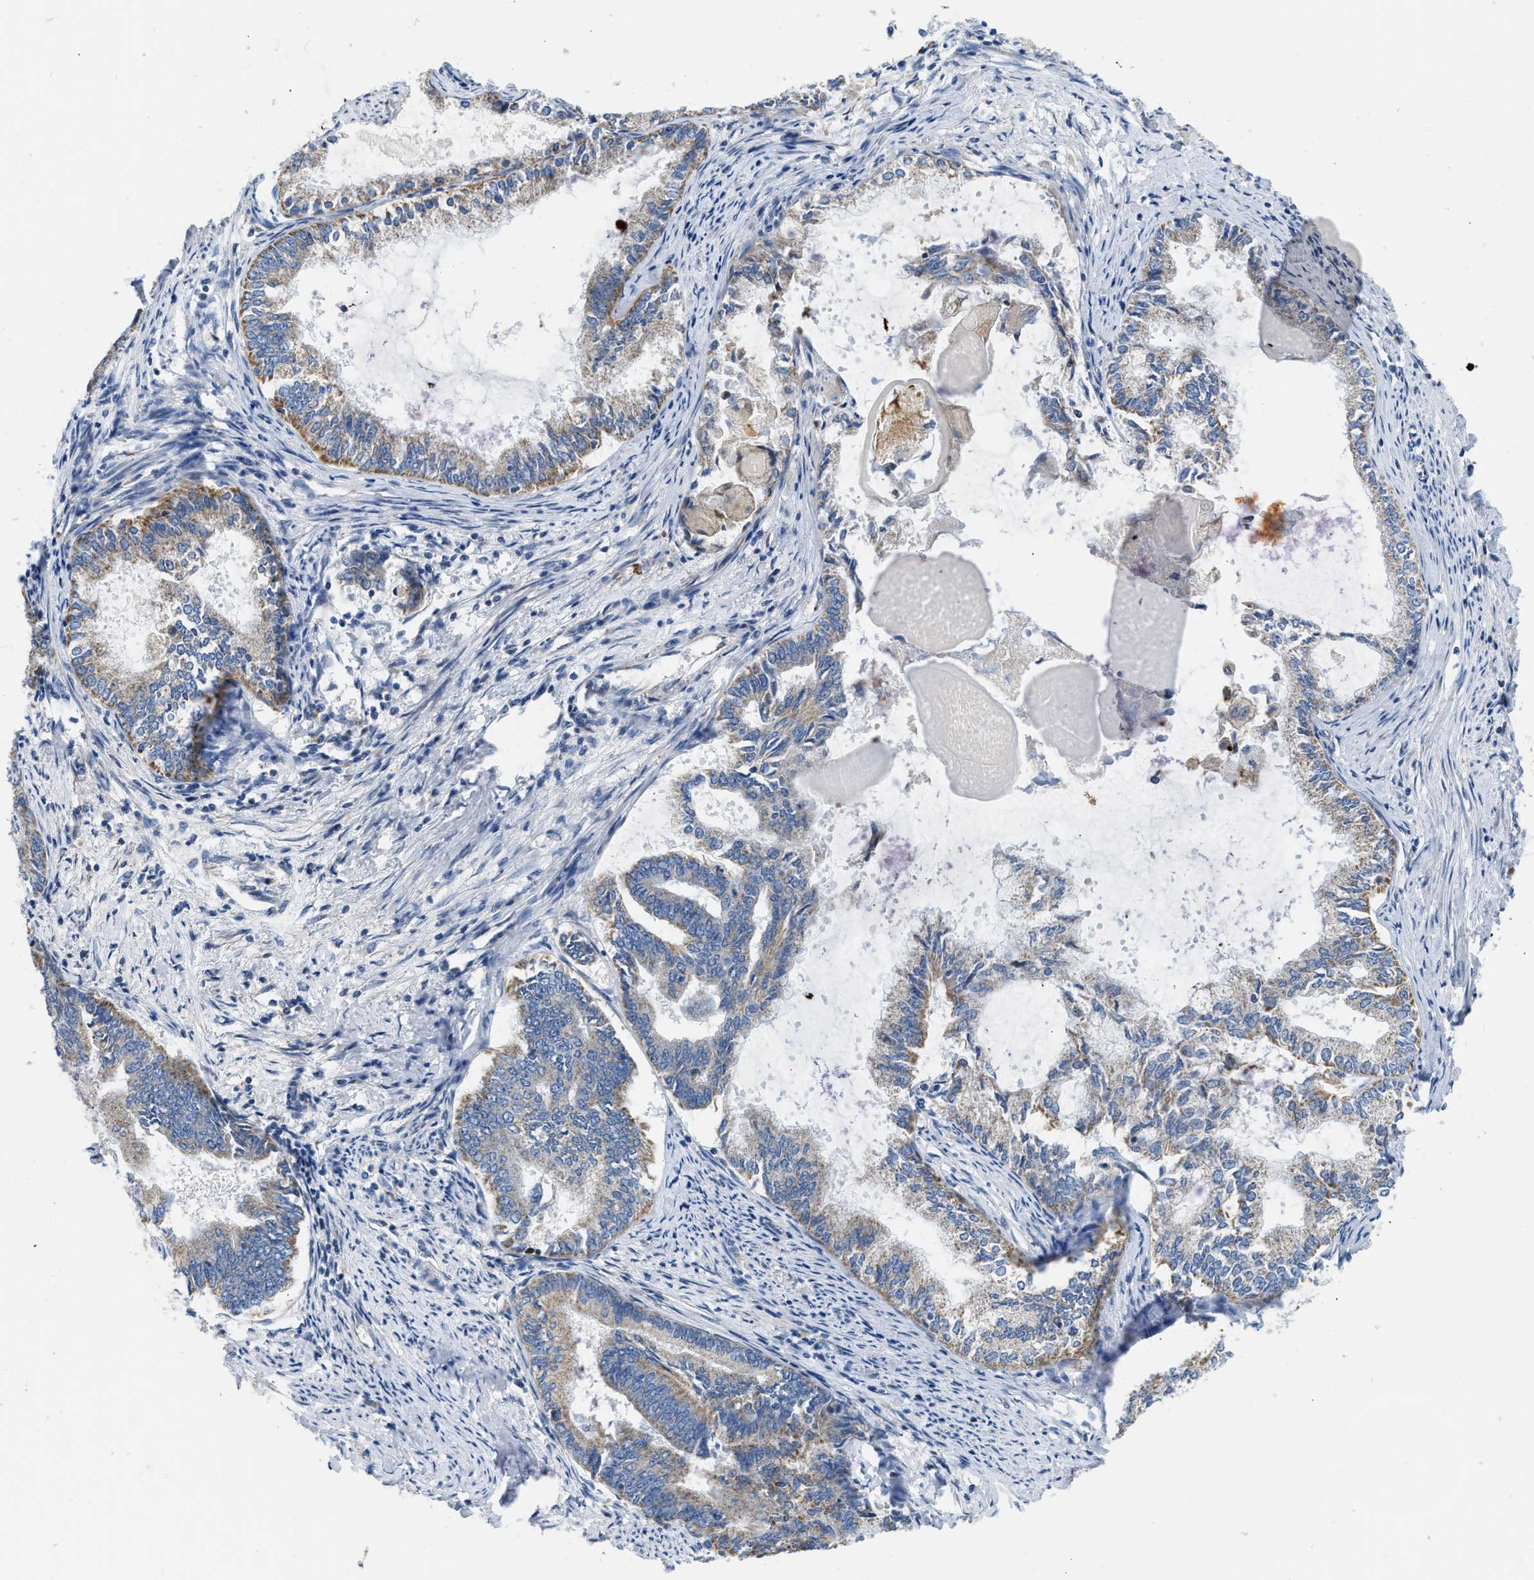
{"staining": {"intensity": "moderate", "quantity": ">75%", "location": "cytoplasmic/membranous"}, "tissue": "endometrial cancer", "cell_type": "Tumor cells", "image_type": "cancer", "snomed": [{"axis": "morphology", "description": "Adenocarcinoma, NOS"}, {"axis": "topography", "description": "Endometrium"}], "caption": "Approximately >75% of tumor cells in human adenocarcinoma (endometrial) exhibit moderate cytoplasmic/membranous protein expression as visualized by brown immunohistochemical staining.", "gene": "SLC25A13", "patient": {"sex": "female", "age": 86}}